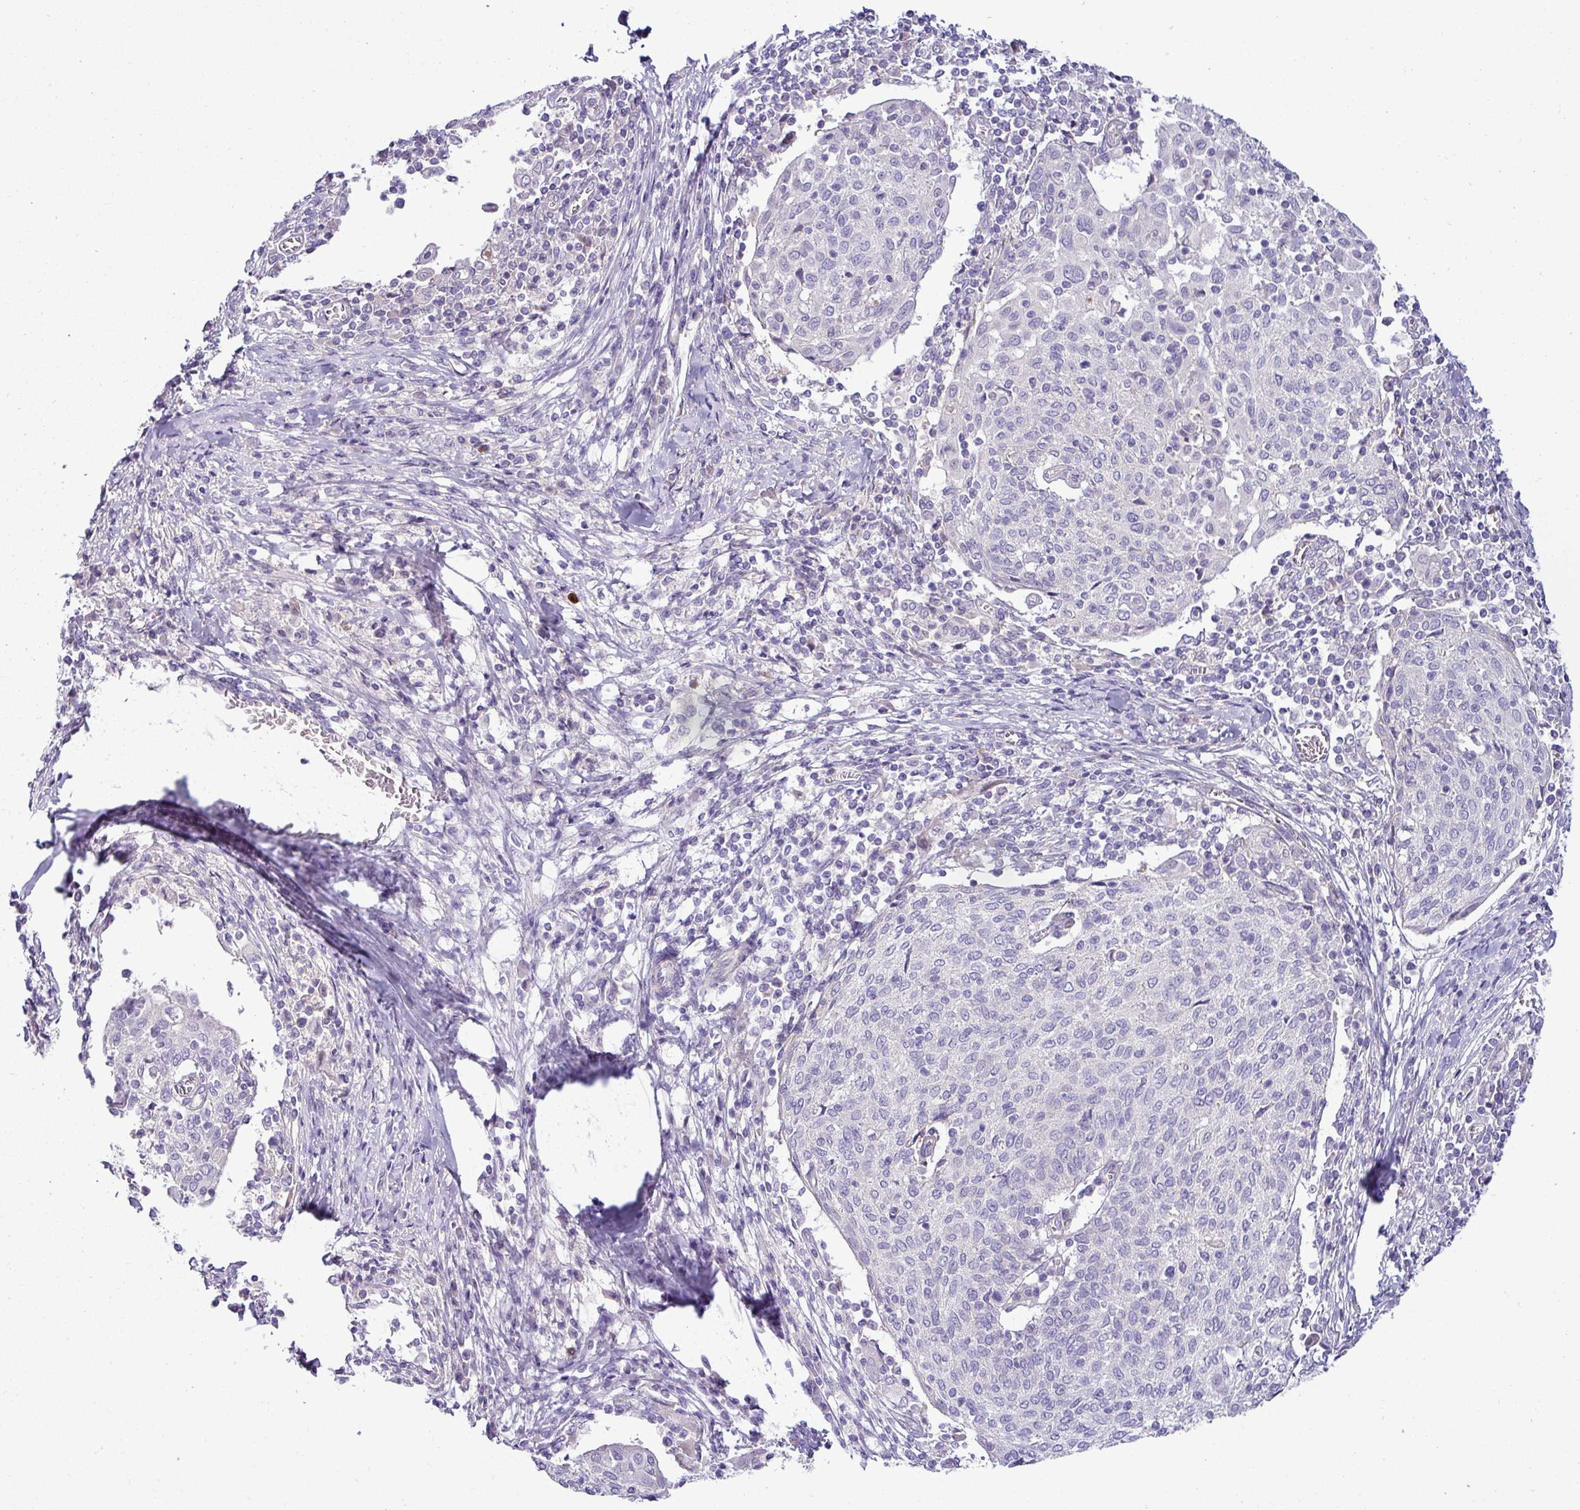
{"staining": {"intensity": "negative", "quantity": "none", "location": "none"}, "tissue": "cervical cancer", "cell_type": "Tumor cells", "image_type": "cancer", "snomed": [{"axis": "morphology", "description": "Squamous cell carcinoma, NOS"}, {"axis": "topography", "description": "Cervix"}], "caption": "Tumor cells are negative for brown protein staining in squamous cell carcinoma (cervical).", "gene": "ACAP3", "patient": {"sex": "female", "age": 52}}